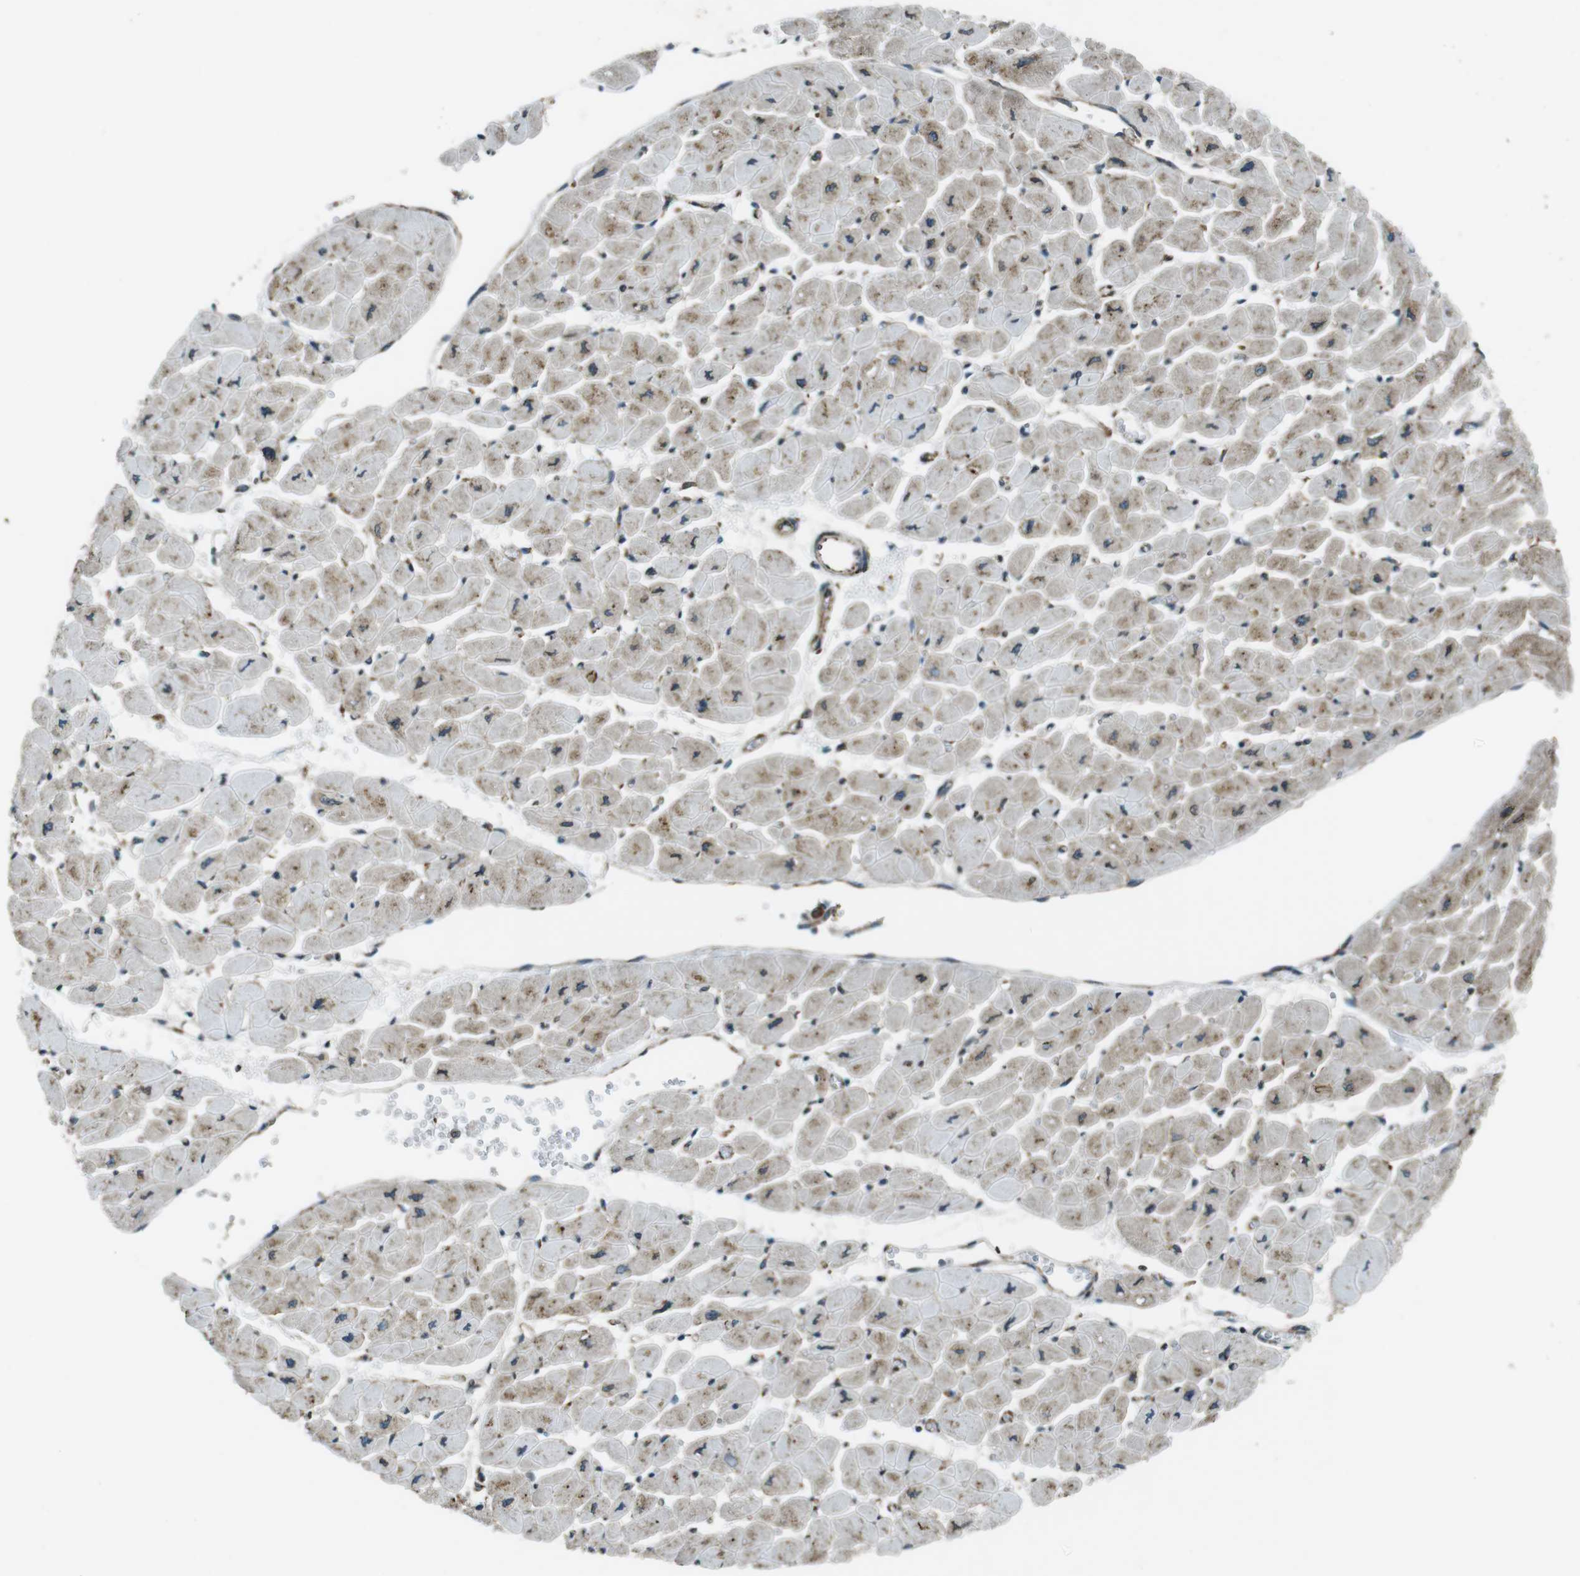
{"staining": {"intensity": "moderate", "quantity": "<25%", "location": "cytoplasmic/membranous"}, "tissue": "heart muscle", "cell_type": "Cardiomyocytes", "image_type": "normal", "snomed": [{"axis": "morphology", "description": "Normal tissue, NOS"}, {"axis": "topography", "description": "Heart"}], "caption": "Immunohistochemical staining of normal human heart muscle exhibits moderate cytoplasmic/membranous protein positivity in approximately <25% of cardiomyocytes. (IHC, brightfield microscopy, high magnification).", "gene": "KTN1", "patient": {"sex": "female", "age": 54}}